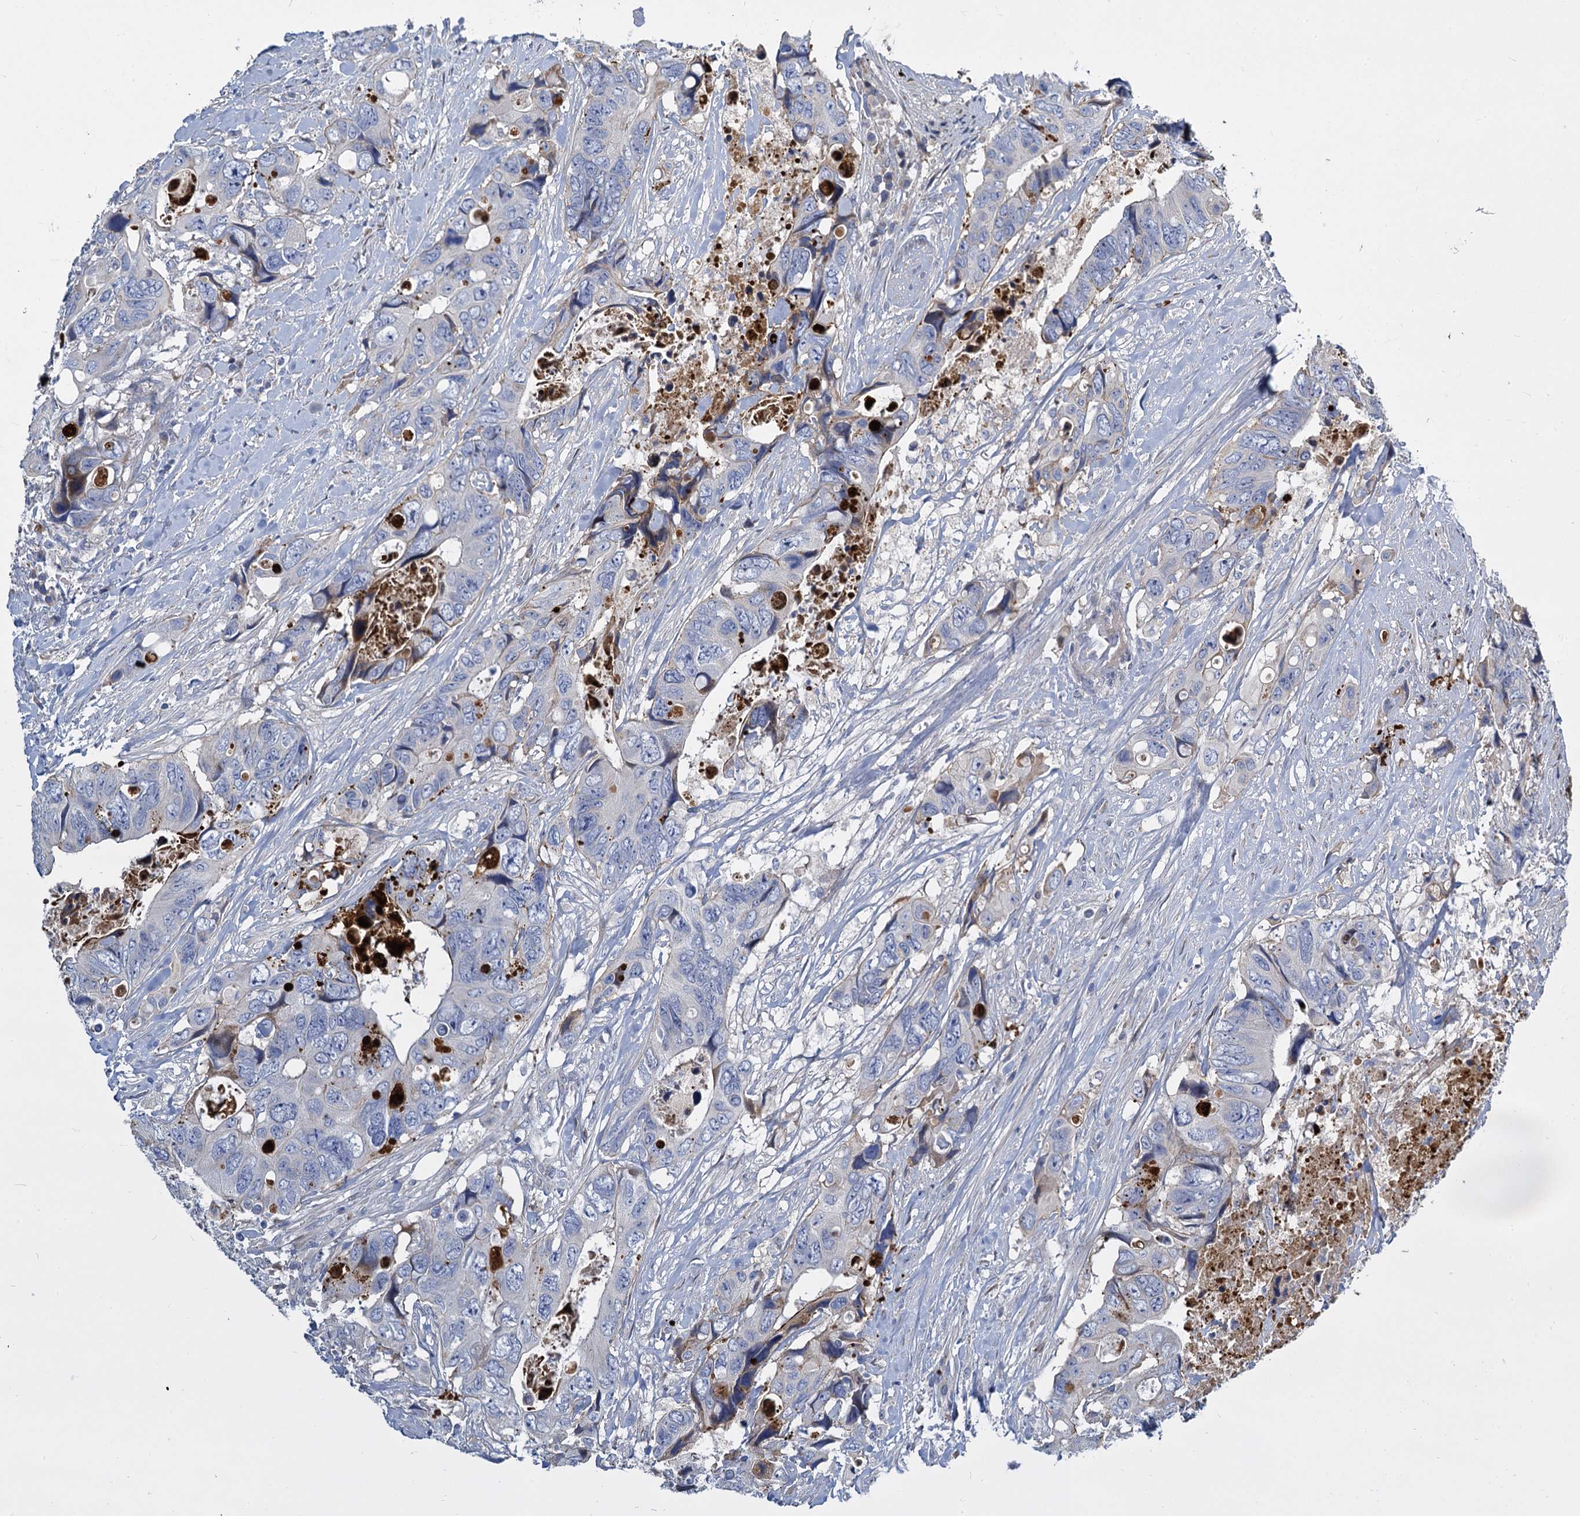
{"staining": {"intensity": "strong", "quantity": "<25%", "location": "cytoplasmic/membranous"}, "tissue": "colorectal cancer", "cell_type": "Tumor cells", "image_type": "cancer", "snomed": [{"axis": "morphology", "description": "Adenocarcinoma, NOS"}, {"axis": "topography", "description": "Rectum"}], "caption": "An image of human colorectal cancer stained for a protein shows strong cytoplasmic/membranous brown staining in tumor cells.", "gene": "TRIM77", "patient": {"sex": "male", "age": 57}}